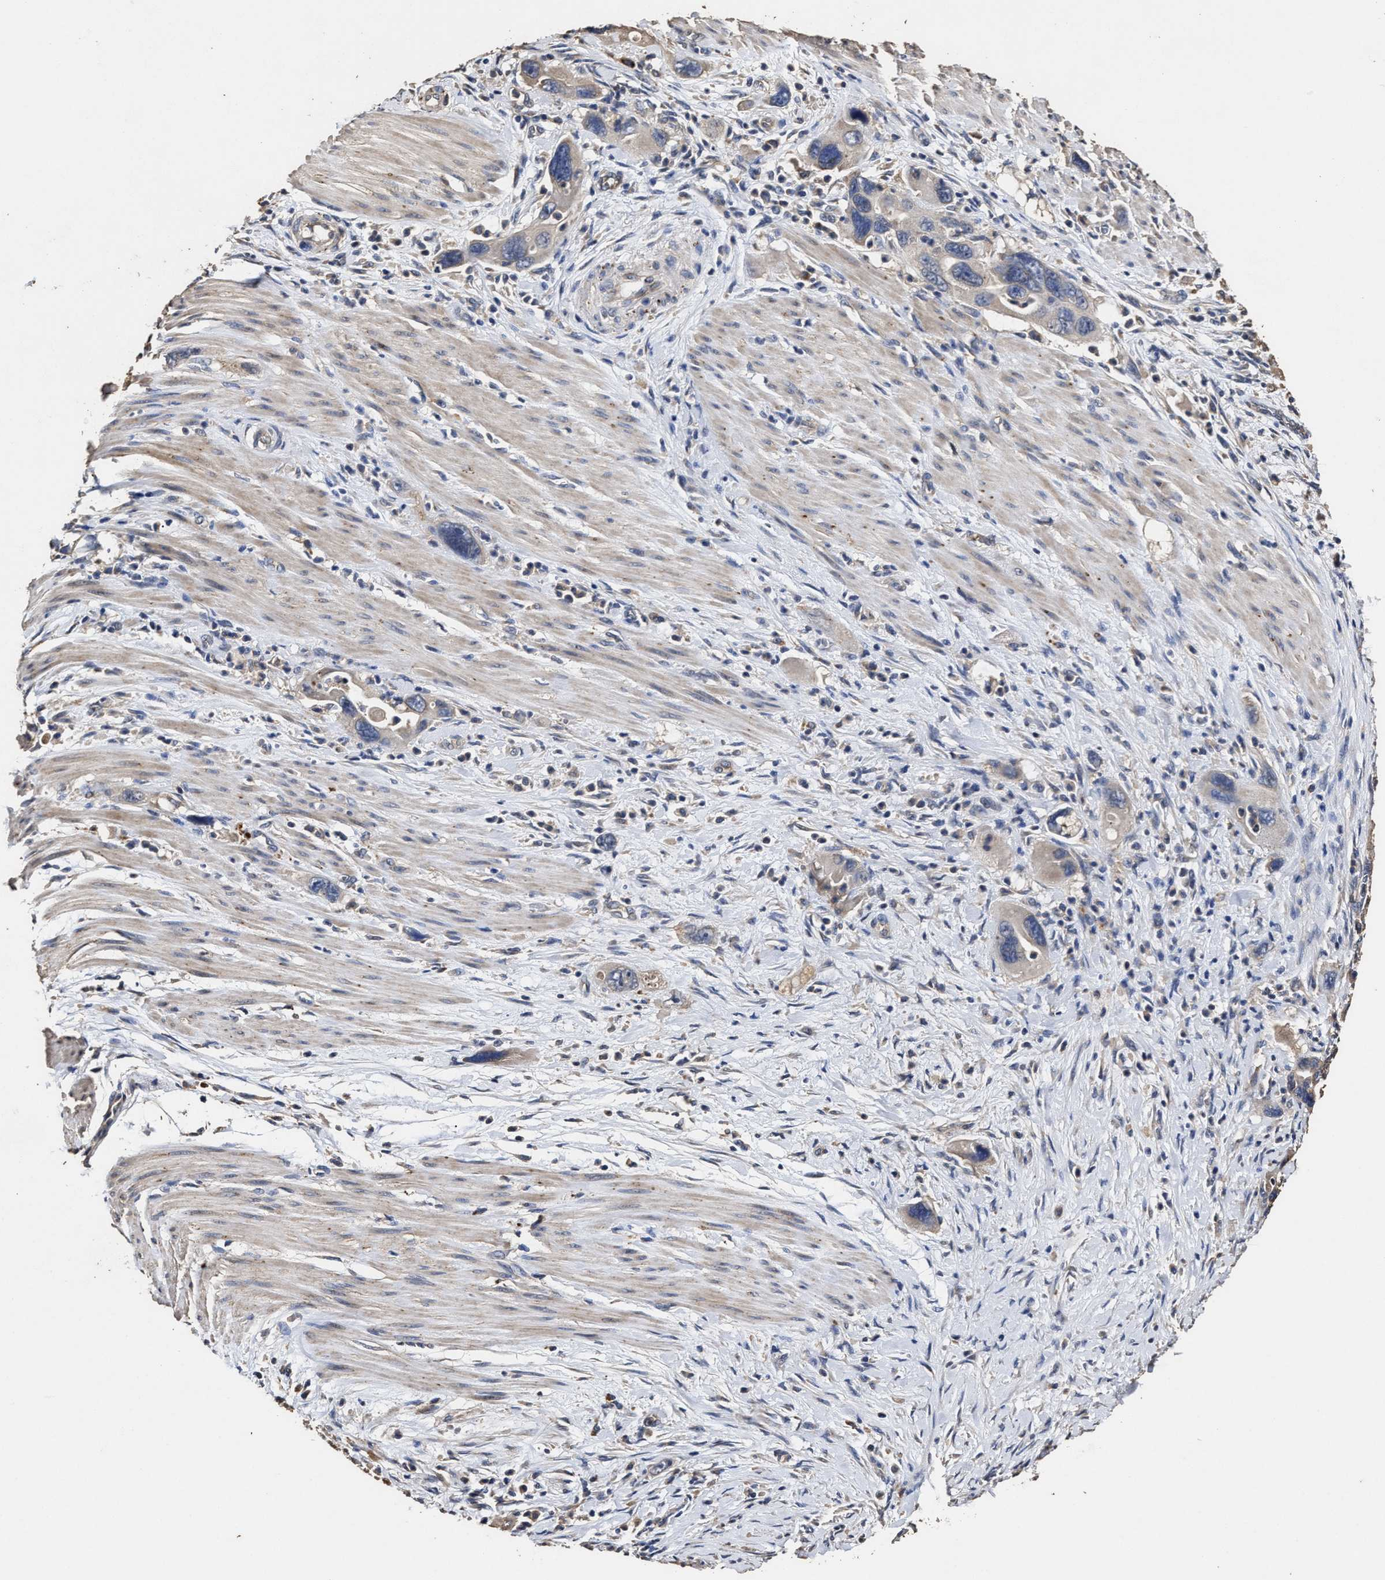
{"staining": {"intensity": "negative", "quantity": "none", "location": "none"}, "tissue": "pancreatic cancer", "cell_type": "Tumor cells", "image_type": "cancer", "snomed": [{"axis": "morphology", "description": "Adenocarcinoma, NOS"}, {"axis": "topography", "description": "Pancreas"}], "caption": "Human adenocarcinoma (pancreatic) stained for a protein using IHC exhibits no positivity in tumor cells.", "gene": "PPM1K", "patient": {"sex": "female", "age": 70}}